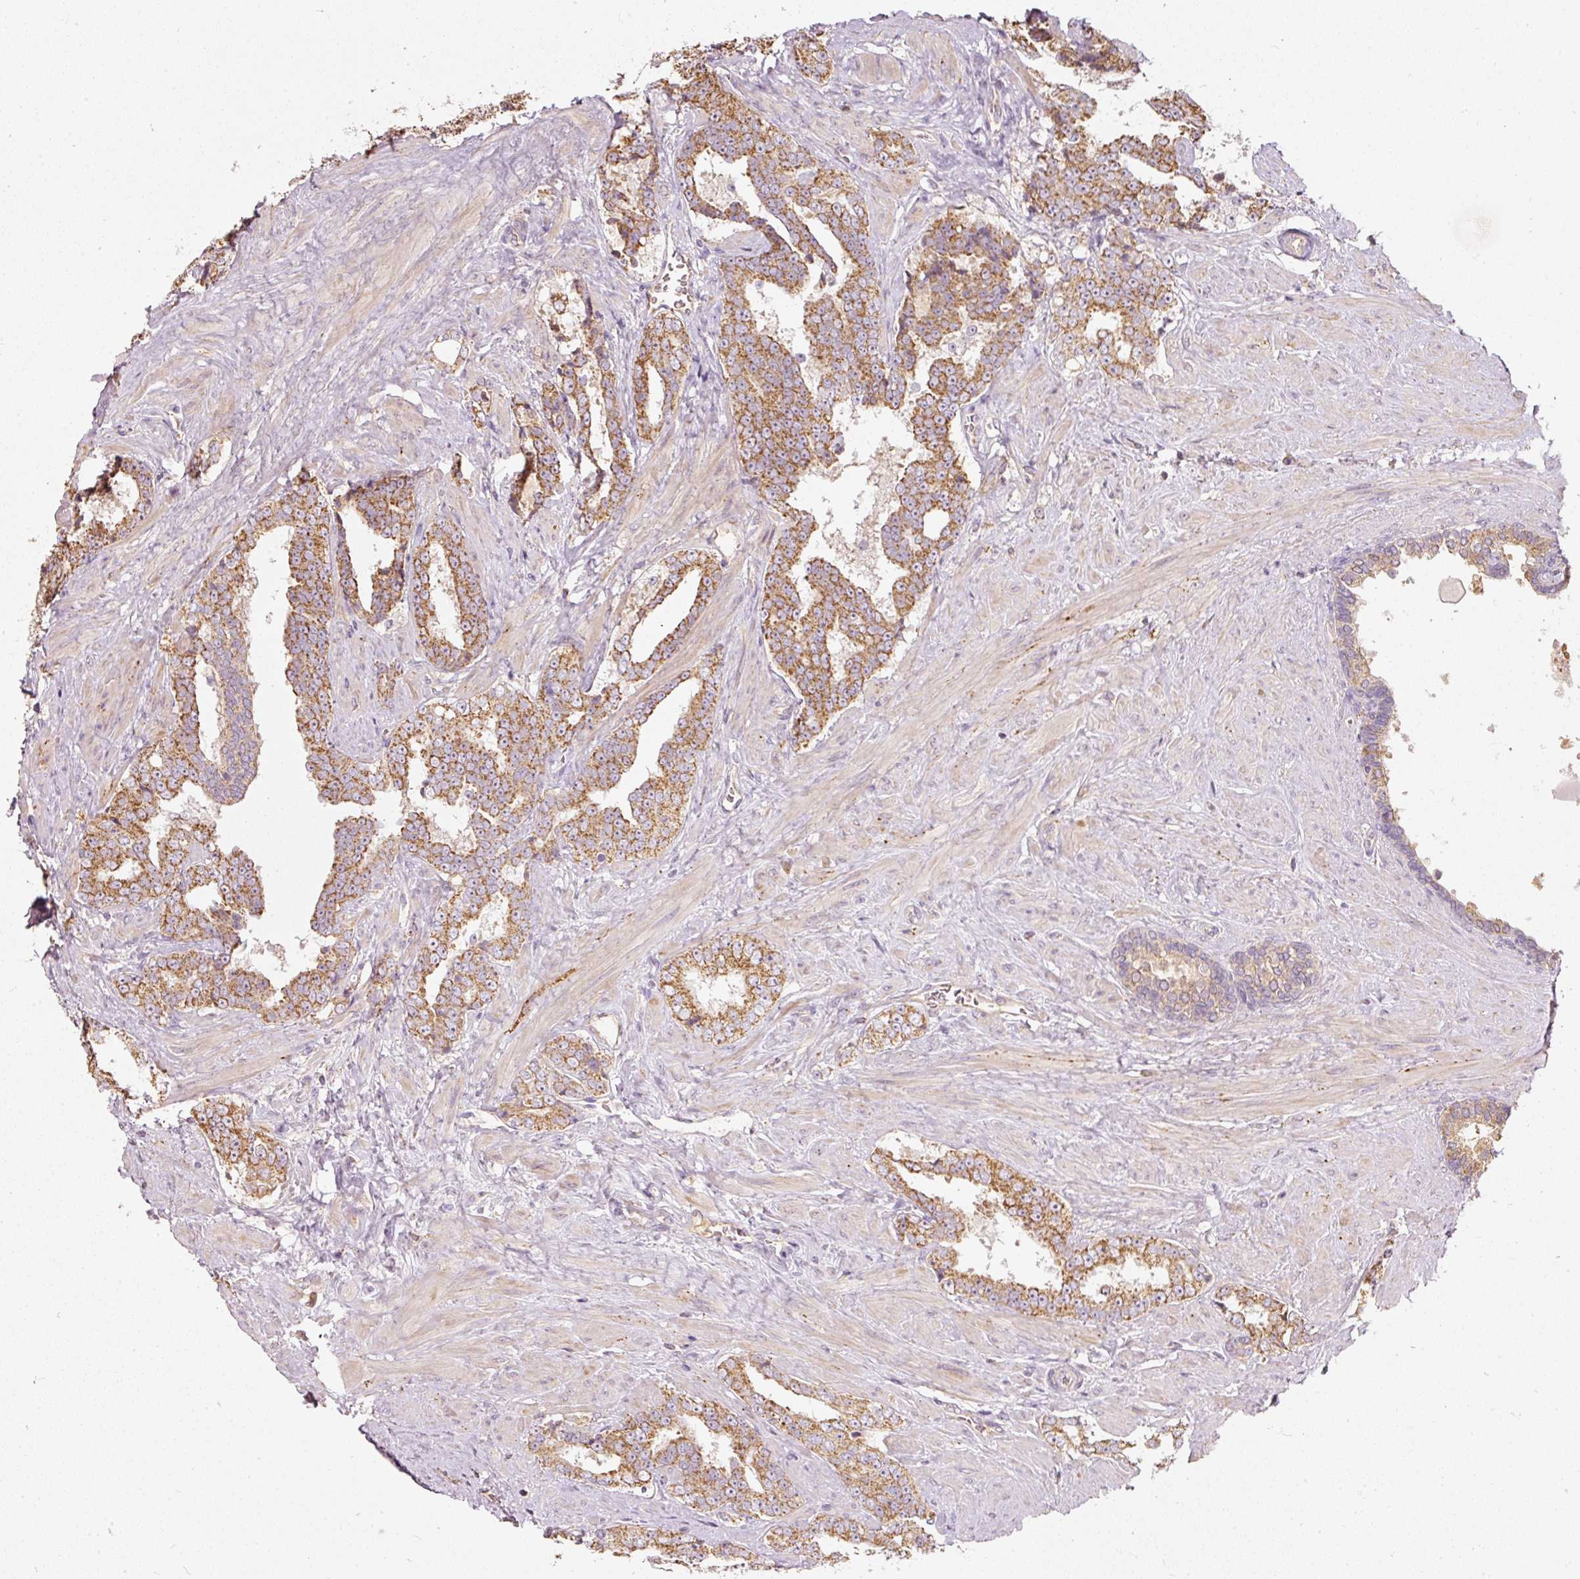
{"staining": {"intensity": "moderate", "quantity": ">75%", "location": "cytoplasmic/membranous"}, "tissue": "prostate cancer", "cell_type": "Tumor cells", "image_type": "cancer", "snomed": [{"axis": "morphology", "description": "Adenocarcinoma, High grade"}, {"axis": "topography", "description": "Prostate"}], "caption": "Protein staining exhibits moderate cytoplasmic/membranous positivity in approximately >75% of tumor cells in prostate cancer (high-grade adenocarcinoma). The protein is stained brown, and the nuclei are stained in blue (DAB (3,3'-diaminobenzidine) IHC with brightfield microscopy, high magnification).", "gene": "PSENEN", "patient": {"sex": "male", "age": 67}}